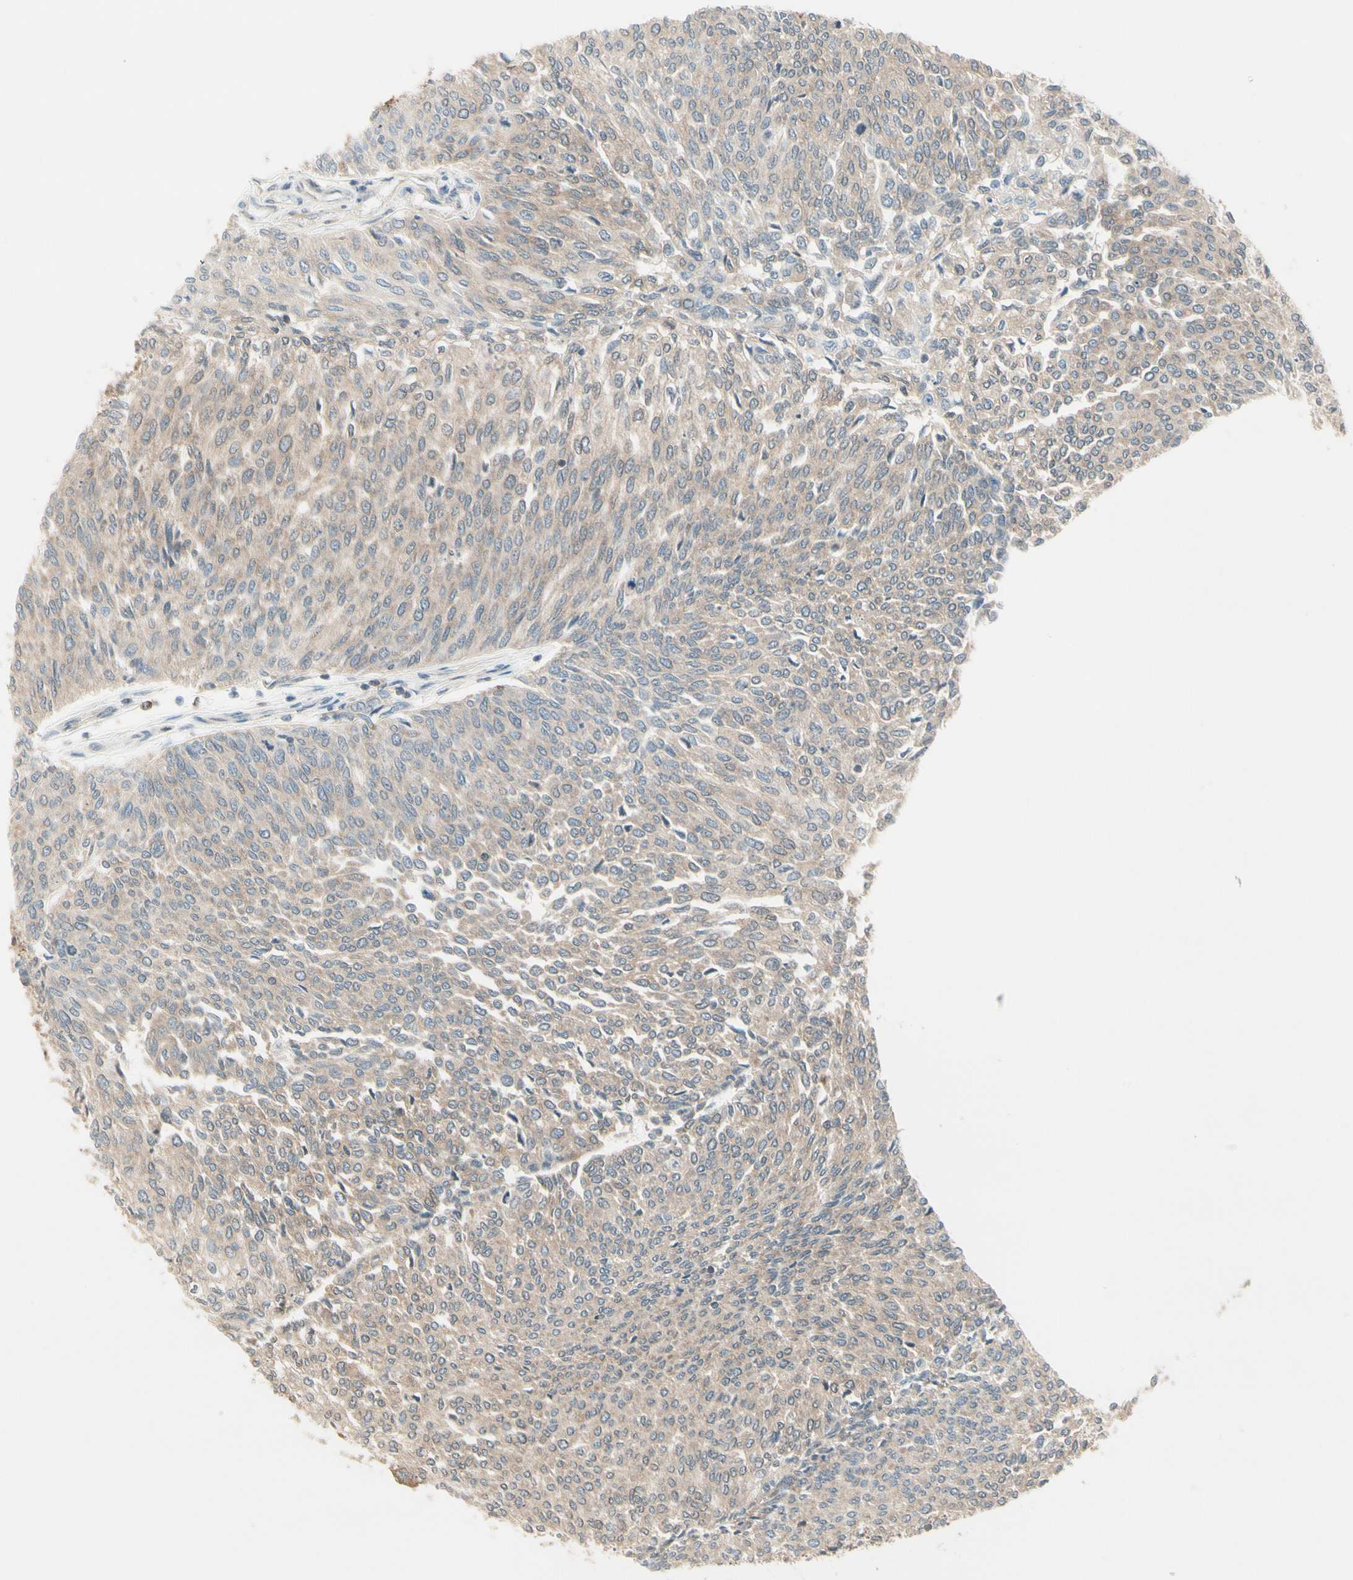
{"staining": {"intensity": "weak", "quantity": ">75%", "location": "cytoplasmic/membranous"}, "tissue": "urothelial cancer", "cell_type": "Tumor cells", "image_type": "cancer", "snomed": [{"axis": "morphology", "description": "Urothelial carcinoma, Low grade"}, {"axis": "topography", "description": "Urinary bladder"}], "caption": "A brown stain shows weak cytoplasmic/membranous positivity of a protein in human urothelial cancer tumor cells.", "gene": "OXSR1", "patient": {"sex": "female", "age": 79}}